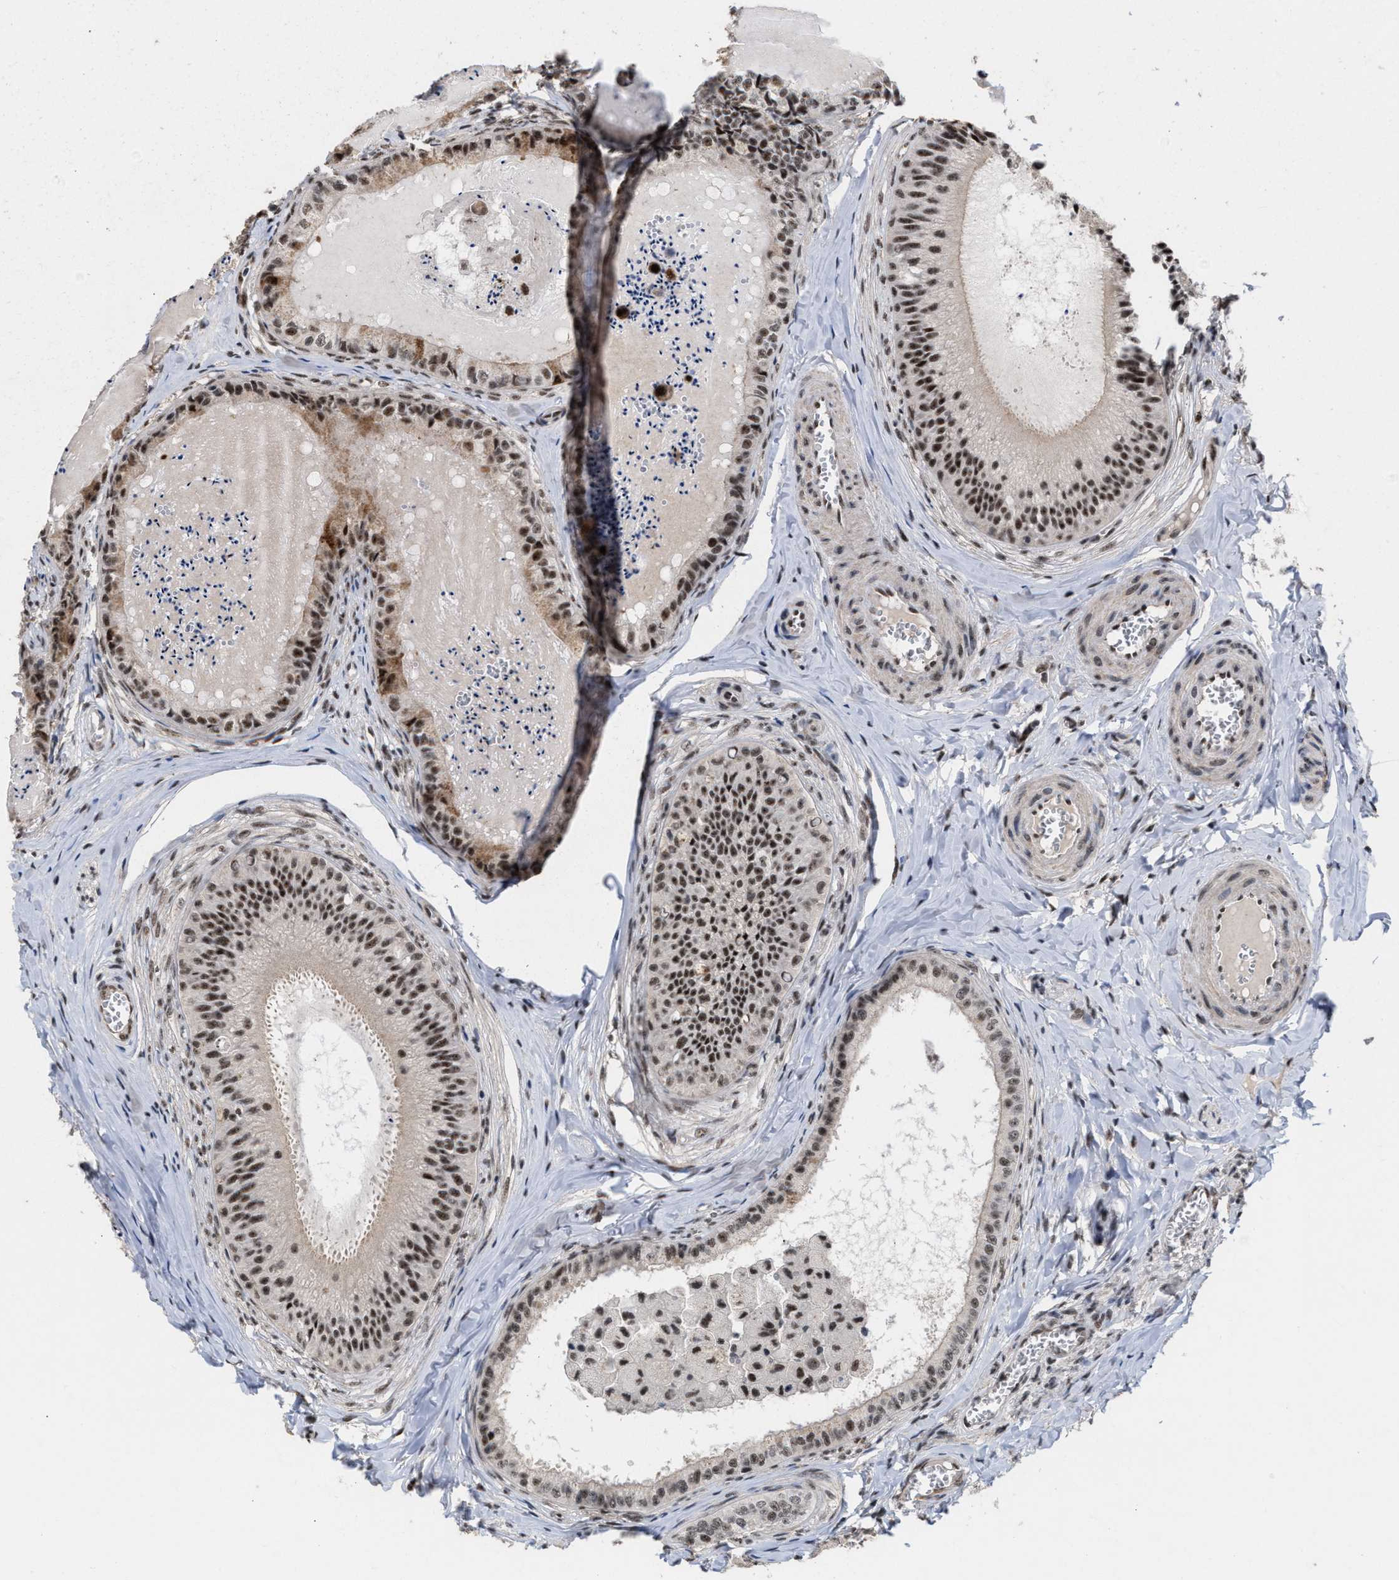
{"staining": {"intensity": "strong", "quantity": ">75%", "location": "nuclear"}, "tissue": "epididymis", "cell_type": "Glandular cells", "image_type": "normal", "snomed": [{"axis": "morphology", "description": "Normal tissue, NOS"}, {"axis": "topography", "description": "Epididymis"}], "caption": "Human epididymis stained with a brown dye exhibits strong nuclear positive expression in approximately >75% of glandular cells.", "gene": "EIF4A3", "patient": {"sex": "male", "age": 31}}